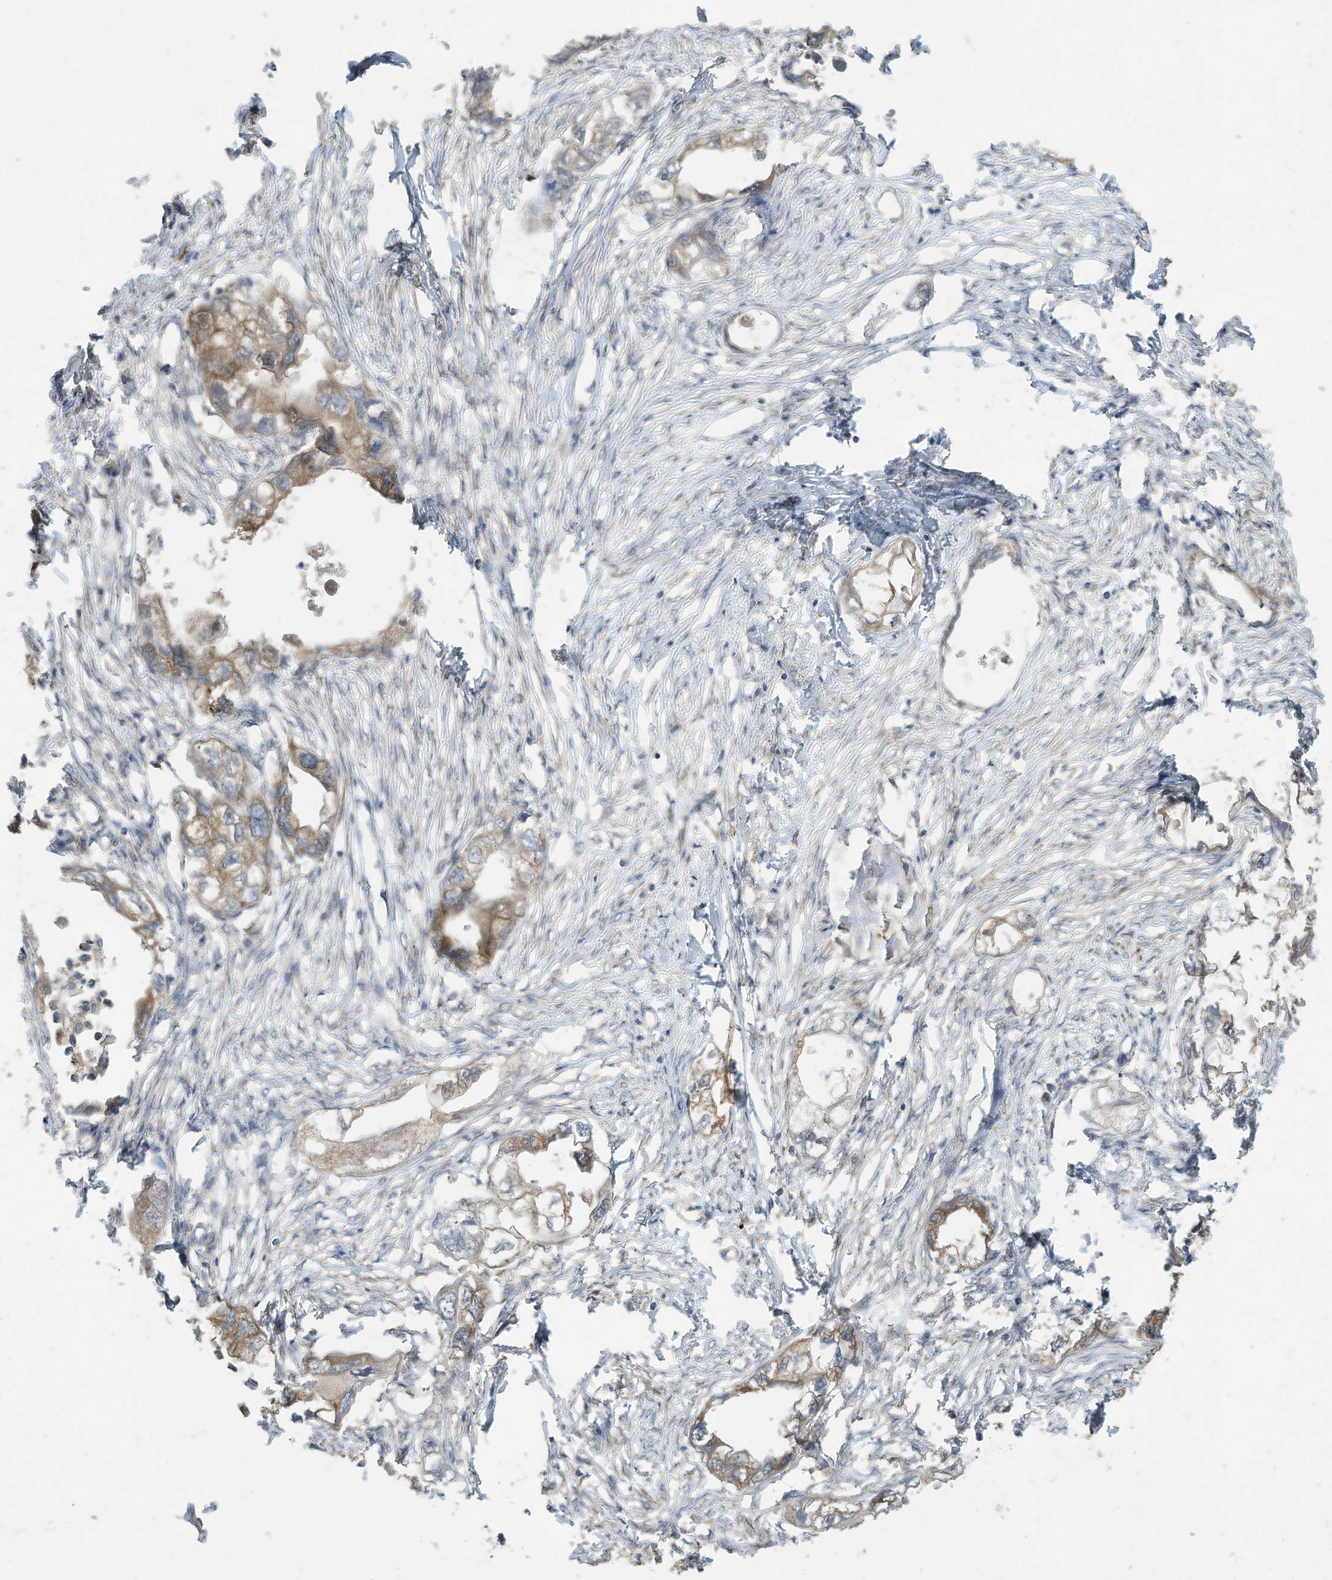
{"staining": {"intensity": "moderate", "quantity": "25%-75%", "location": "cytoplasmic/membranous"}, "tissue": "endometrial cancer", "cell_type": "Tumor cells", "image_type": "cancer", "snomed": [{"axis": "morphology", "description": "Adenocarcinoma, NOS"}, {"axis": "morphology", "description": "Adenocarcinoma, metastatic, NOS"}, {"axis": "topography", "description": "Adipose tissue"}, {"axis": "topography", "description": "Endometrium"}], "caption": "A high-resolution micrograph shows immunohistochemistry (IHC) staining of endometrial cancer (metastatic adenocarcinoma), which reveals moderate cytoplasmic/membranous expression in approximately 25%-75% of tumor cells. (Stains: DAB in brown, nuclei in blue, Microscopy: brightfield microscopy at high magnification).", "gene": "ADI1", "patient": {"sex": "female", "age": 67}}